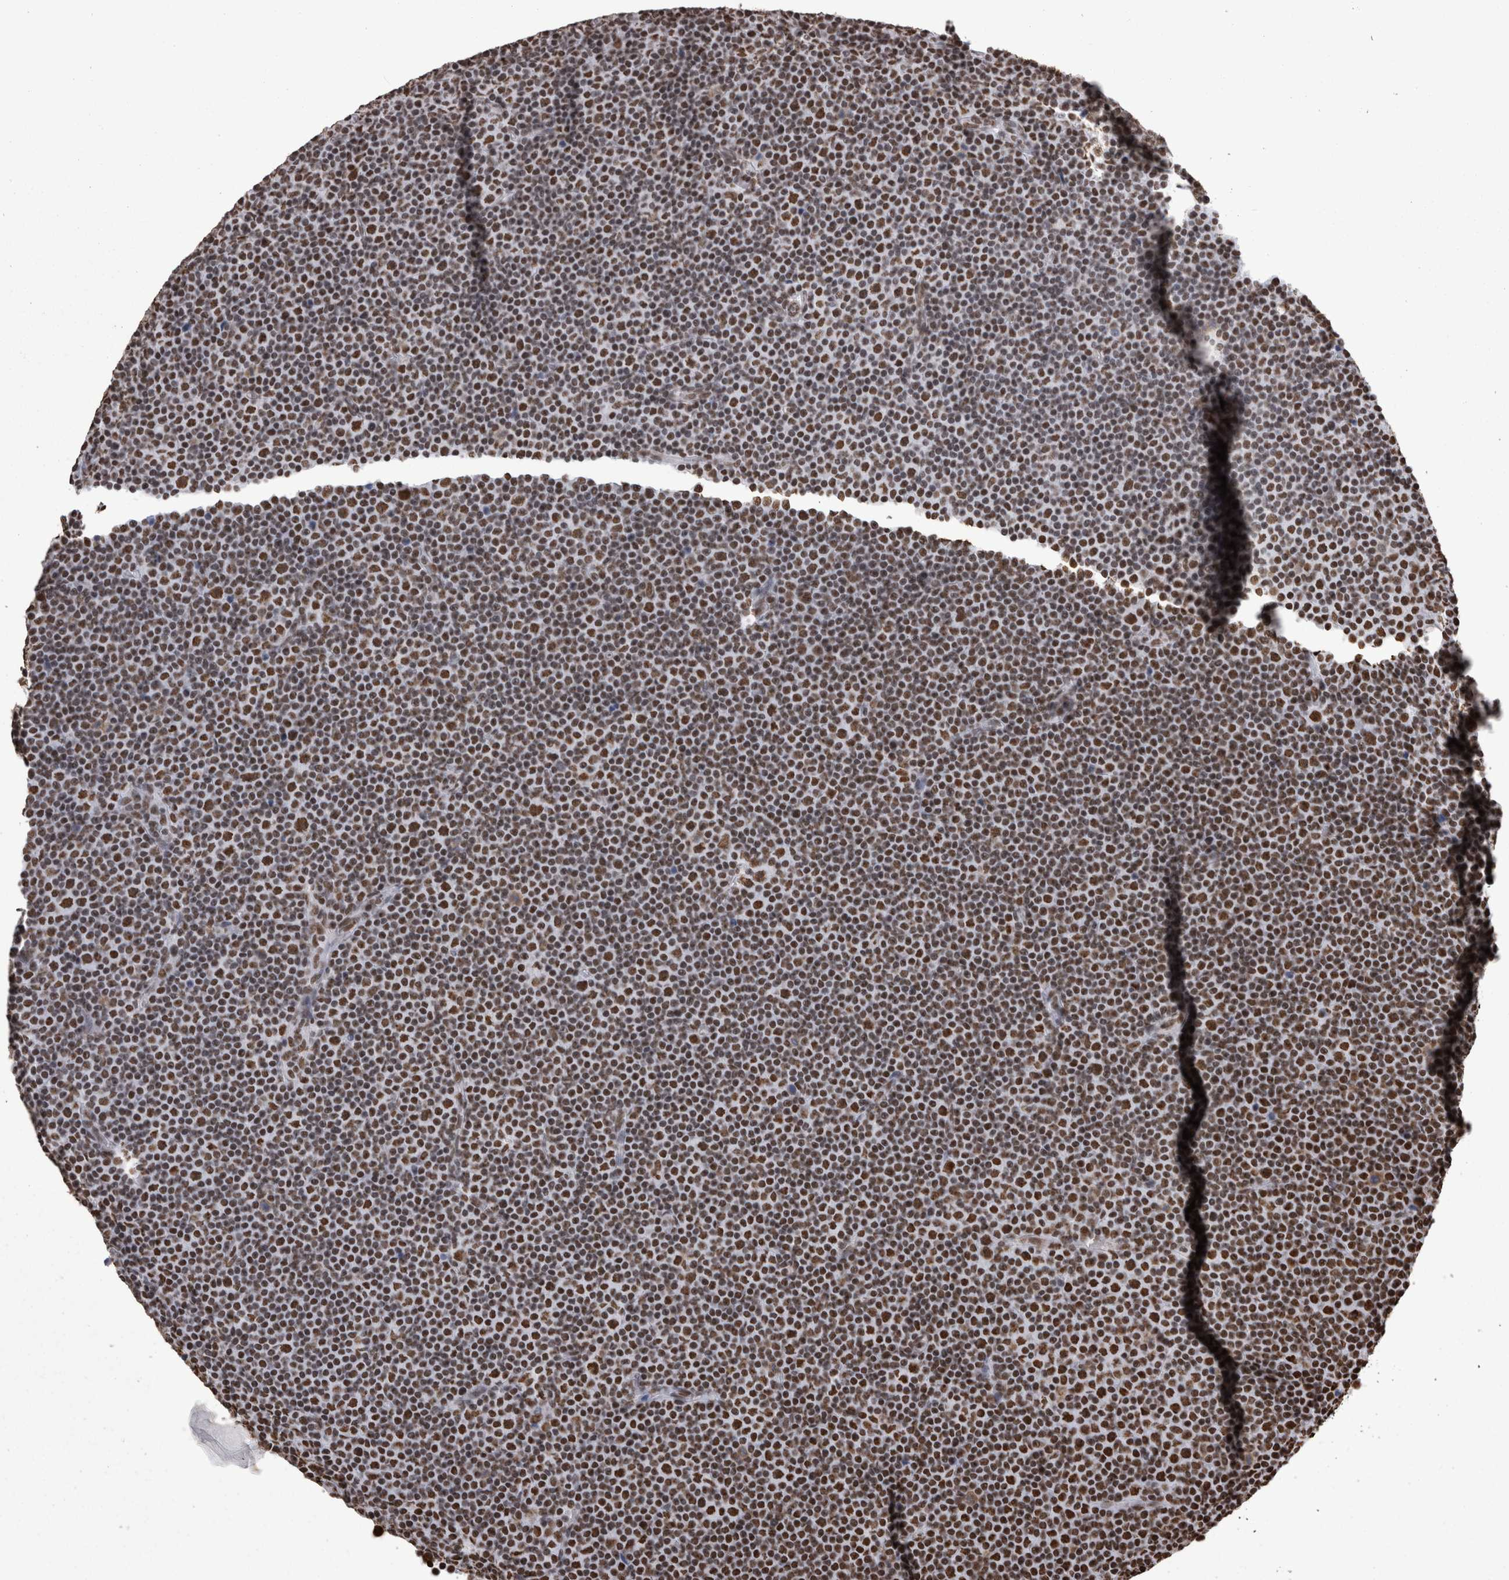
{"staining": {"intensity": "strong", "quantity": ">75%", "location": "nuclear"}, "tissue": "lymphoma", "cell_type": "Tumor cells", "image_type": "cancer", "snomed": [{"axis": "morphology", "description": "Malignant lymphoma, non-Hodgkin's type, Low grade"}, {"axis": "topography", "description": "Lymph node"}], "caption": "IHC (DAB) staining of human malignant lymphoma, non-Hodgkin's type (low-grade) reveals strong nuclear protein expression in about >75% of tumor cells.", "gene": "HNRNPM", "patient": {"sex": "female", "age": 67}}